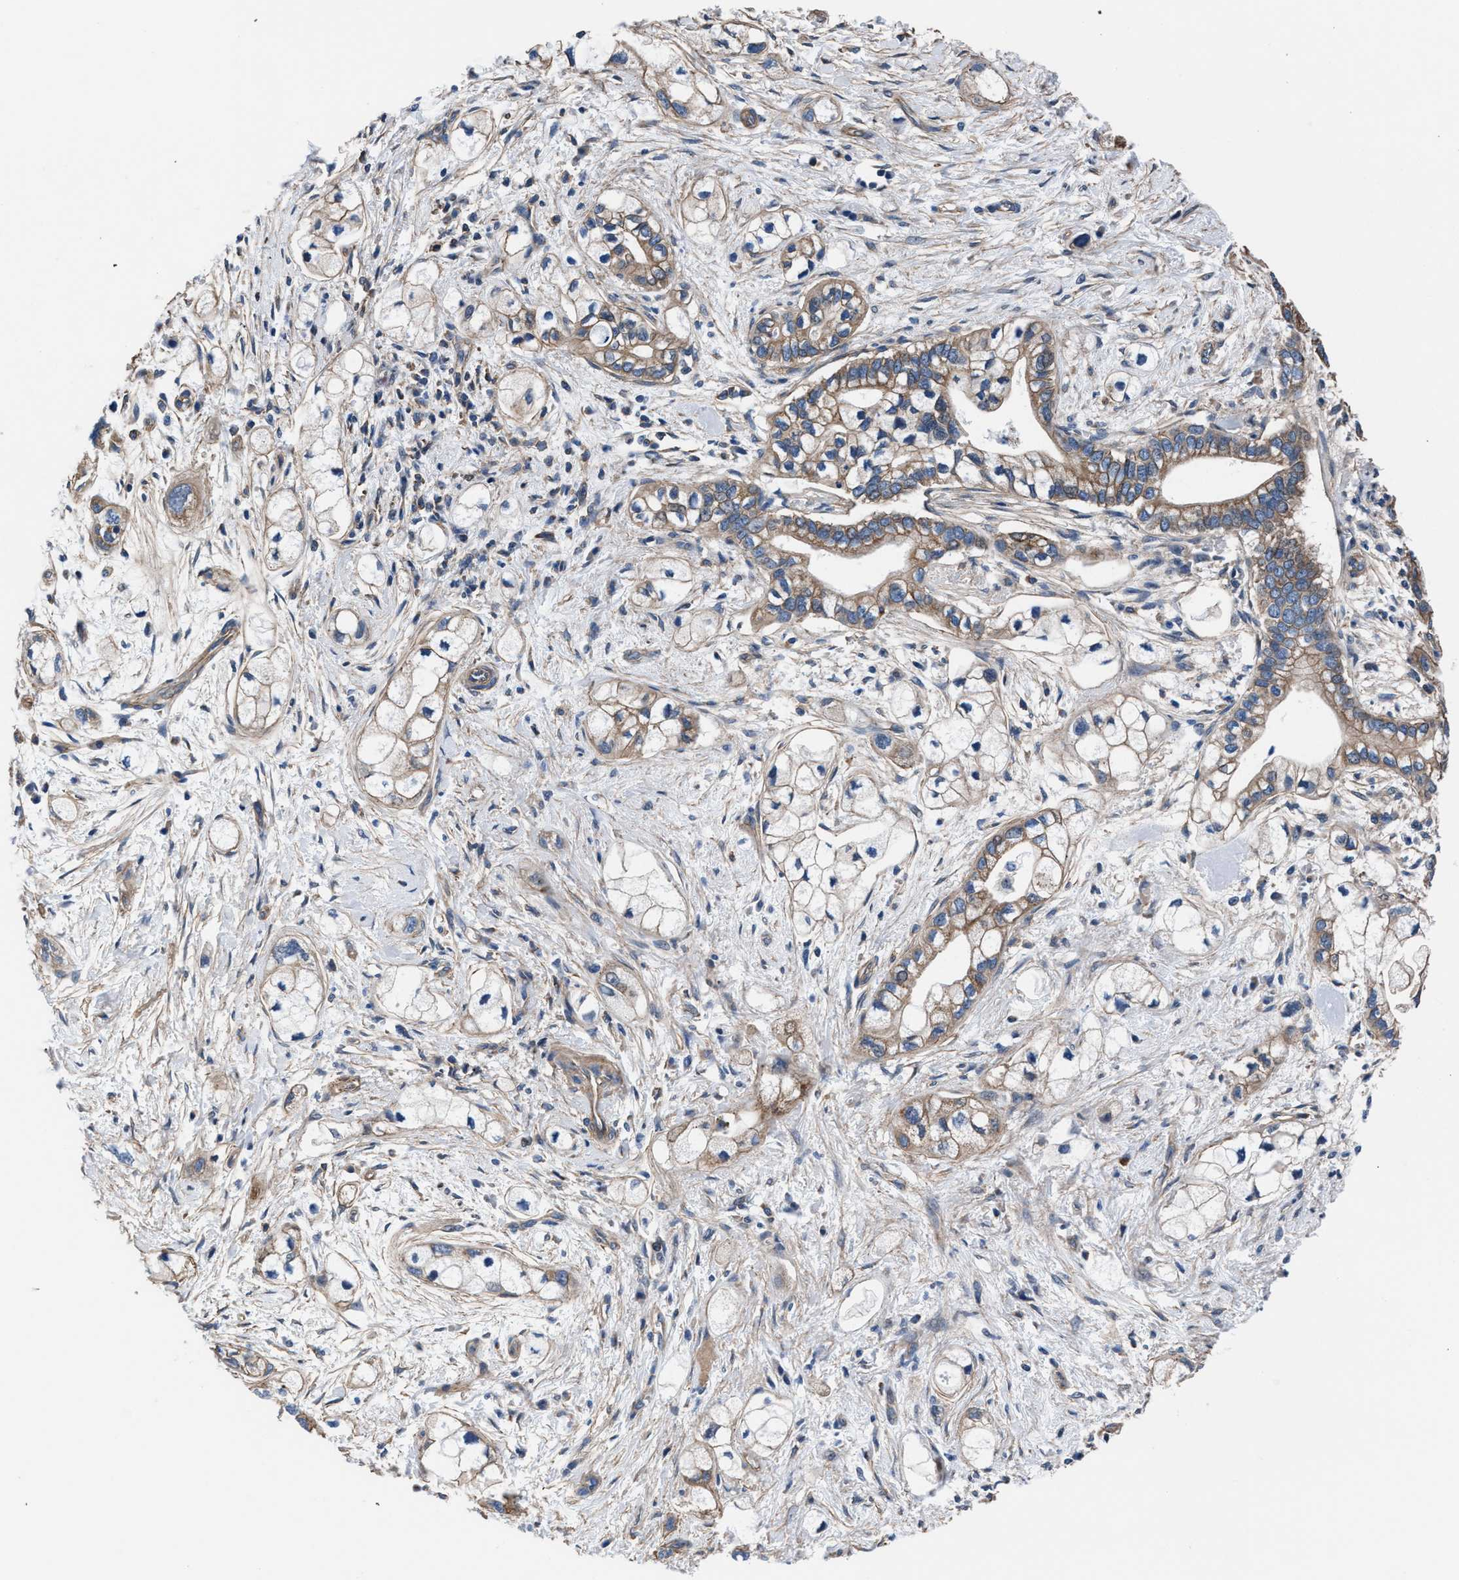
{"staining": {"intensity": "moderate", "quantity": ">75%", "location": "cytoplasmic/membranous"}, "tissue": "pancreatic cancer", "cell_type": "Tumor cells", "image_type": "cancer", "snomed": [{"axis": "morphology", "description": "Adenocarcinoma, NOS"}, {"axis": "topography", "description": "Pancreas"}], "caption": "Immunohistochemistry of adenocarcinoma (pancreatic) shows medium levels of moderate cytoplasmic/membranous expression in approximately >75% of tumor cells. (DAB (3,3'-diaminobenzidine) IHC, brown staining for protein, blue staining for nuclei).", "gene": "NKTR", "patient": {"sex": "male", "age": 74}}